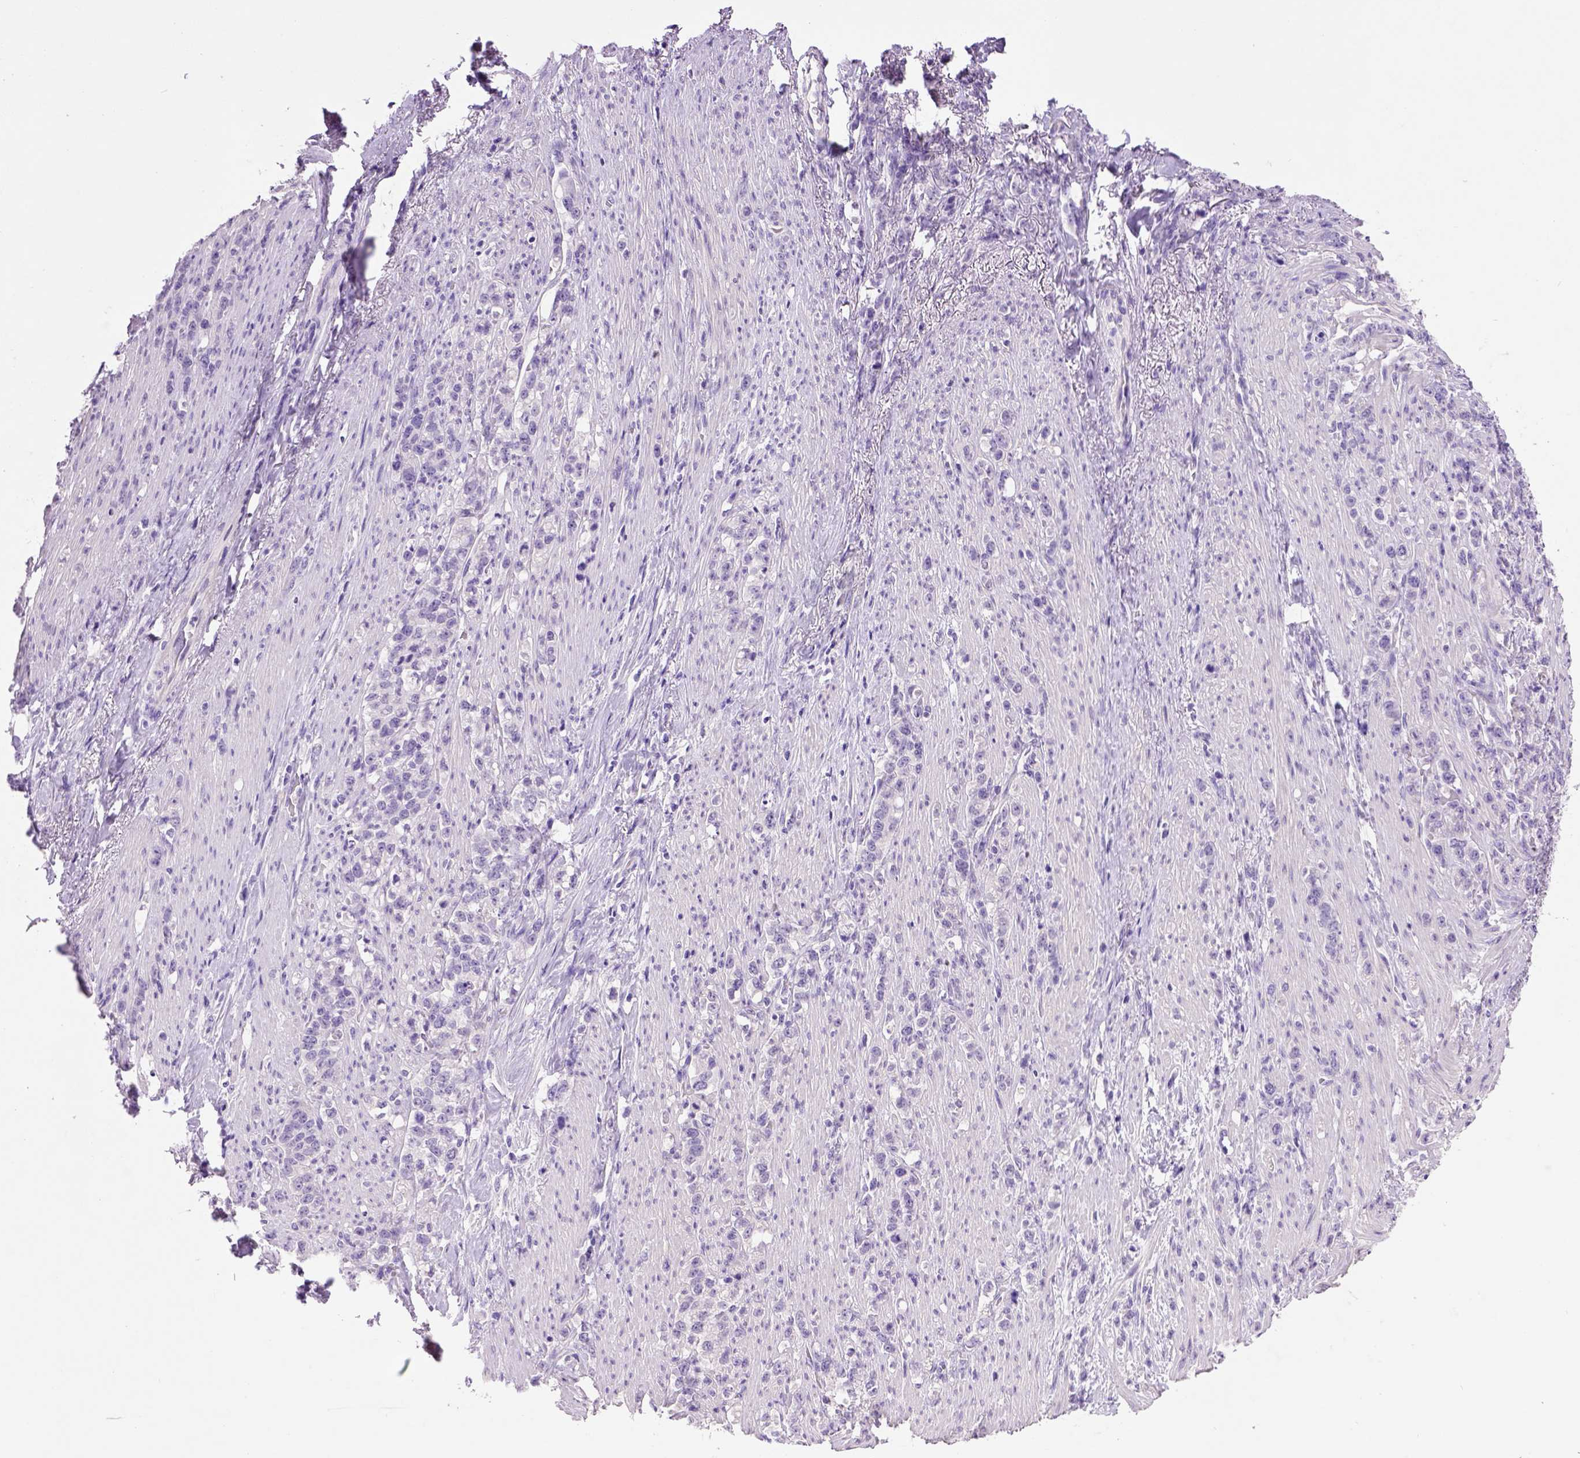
{"staining": {"intensity": "negative", "quantity": "none", "location": "none"}, "tissue": "stomach cancer", "cell_type": "Tumor cells", "image_type": "cancer", "snomed": [{"axis": "morphology", "description": "Adenocarcinoma, NOS"}, {"axis": "topography", "description": "Stomach, lower"}], "caption": "The micrograph shows no significant expression in tumor cells of adenocarcinoma (stomach).", "gene": "CDH1", "patient": {"sex": "male", "age": 88}}